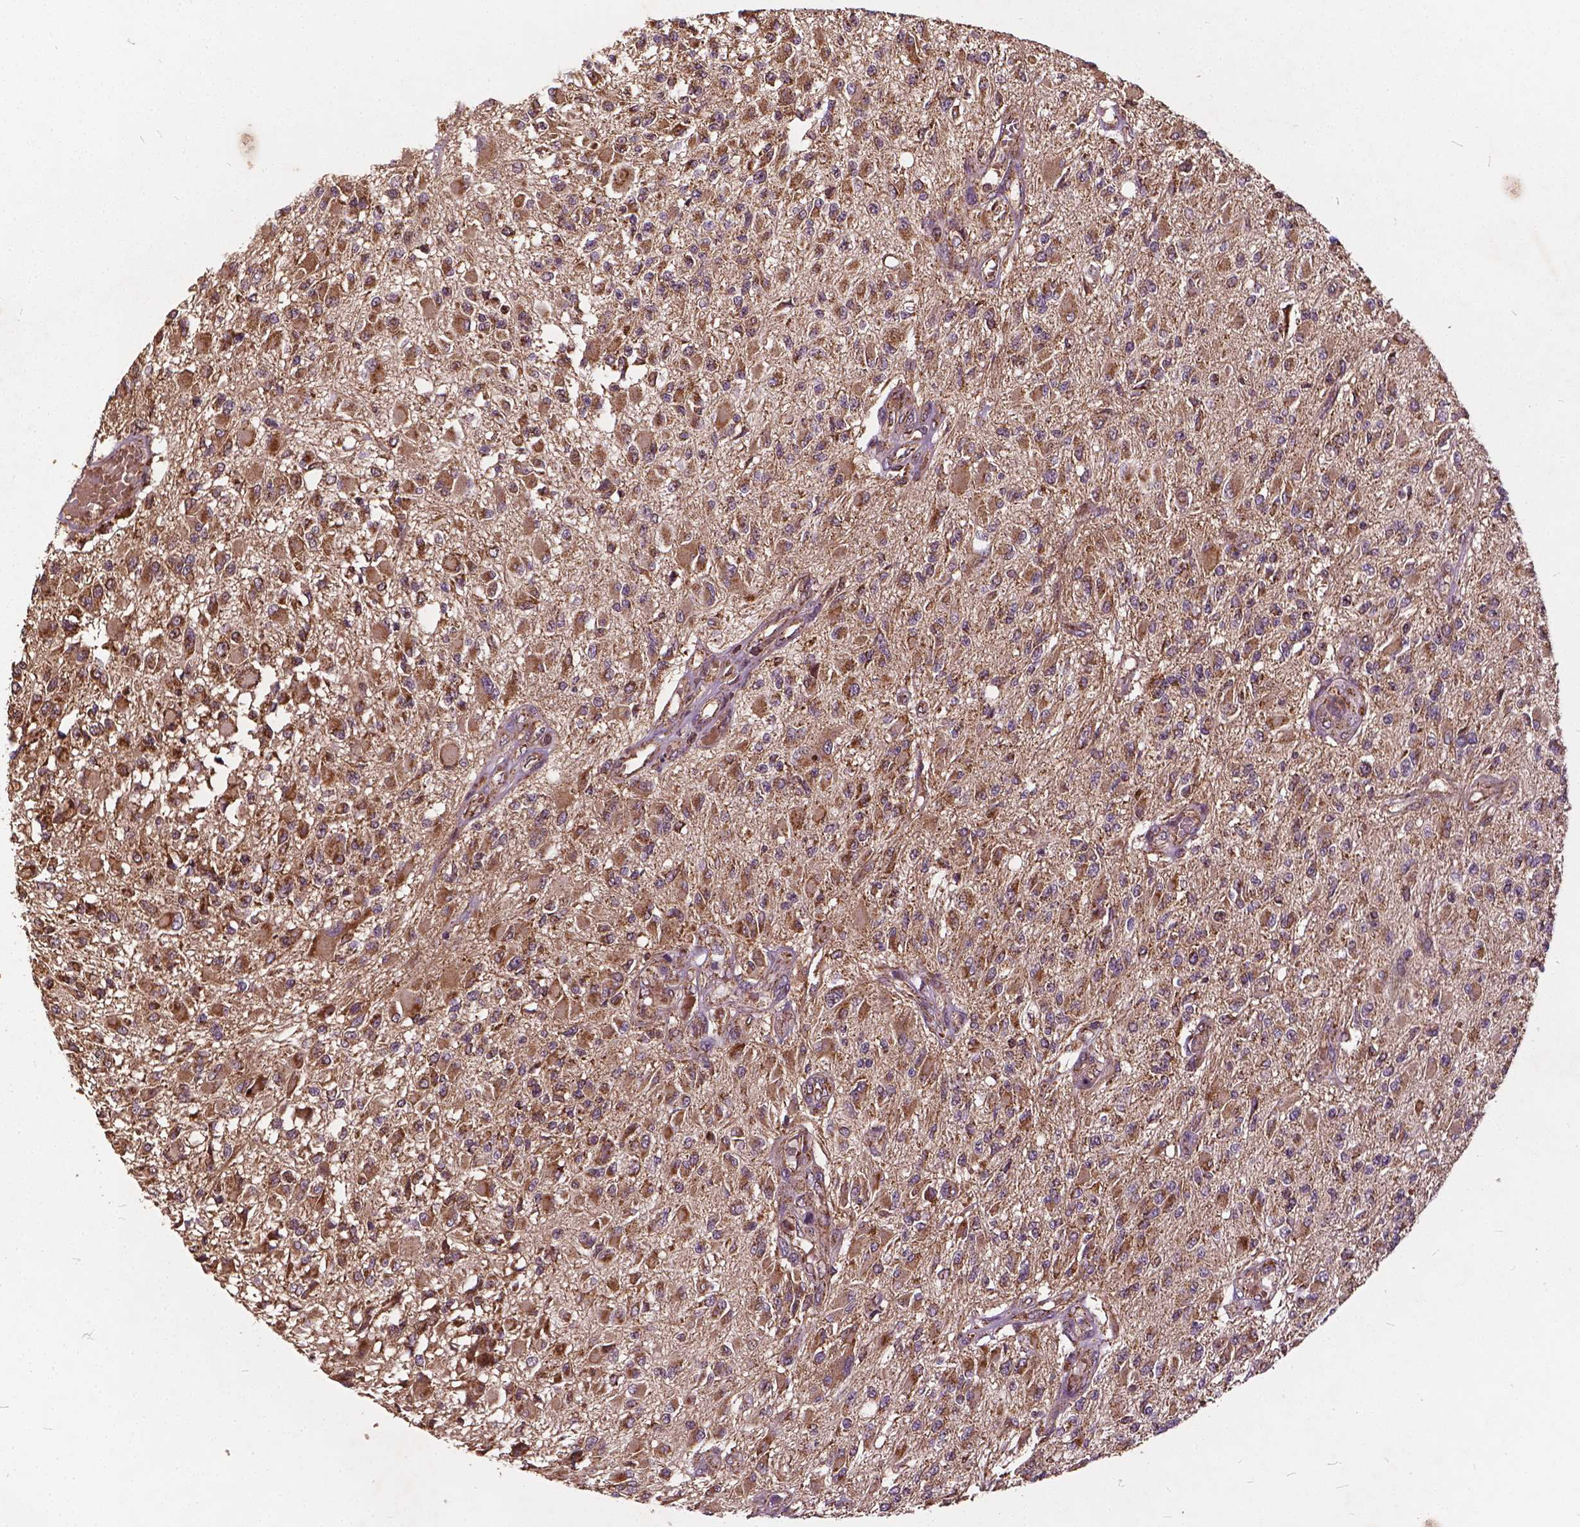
{"staining": {"intensity": "moderate", "quantity": "25%-75%", "location": "cytoplasmic/membranous"}, "tissue": "glioma", "cell_type": "Tumor cells", "image_type": "cancer", "snomed": [{"axis": "morphology", "description": "Glioma, malignant, High grade"}, {"axis": "topography", "description": "Brain"}], "caption": "This histopathology image reveals IHC staining of human malignant high-grade glioma, with medium moderate cytoplasmic/membranous expression in approximately 25%-75% of tumor cells.", "gene": "UBXN2A", "patient": {"sex": "female", "age": 63}}